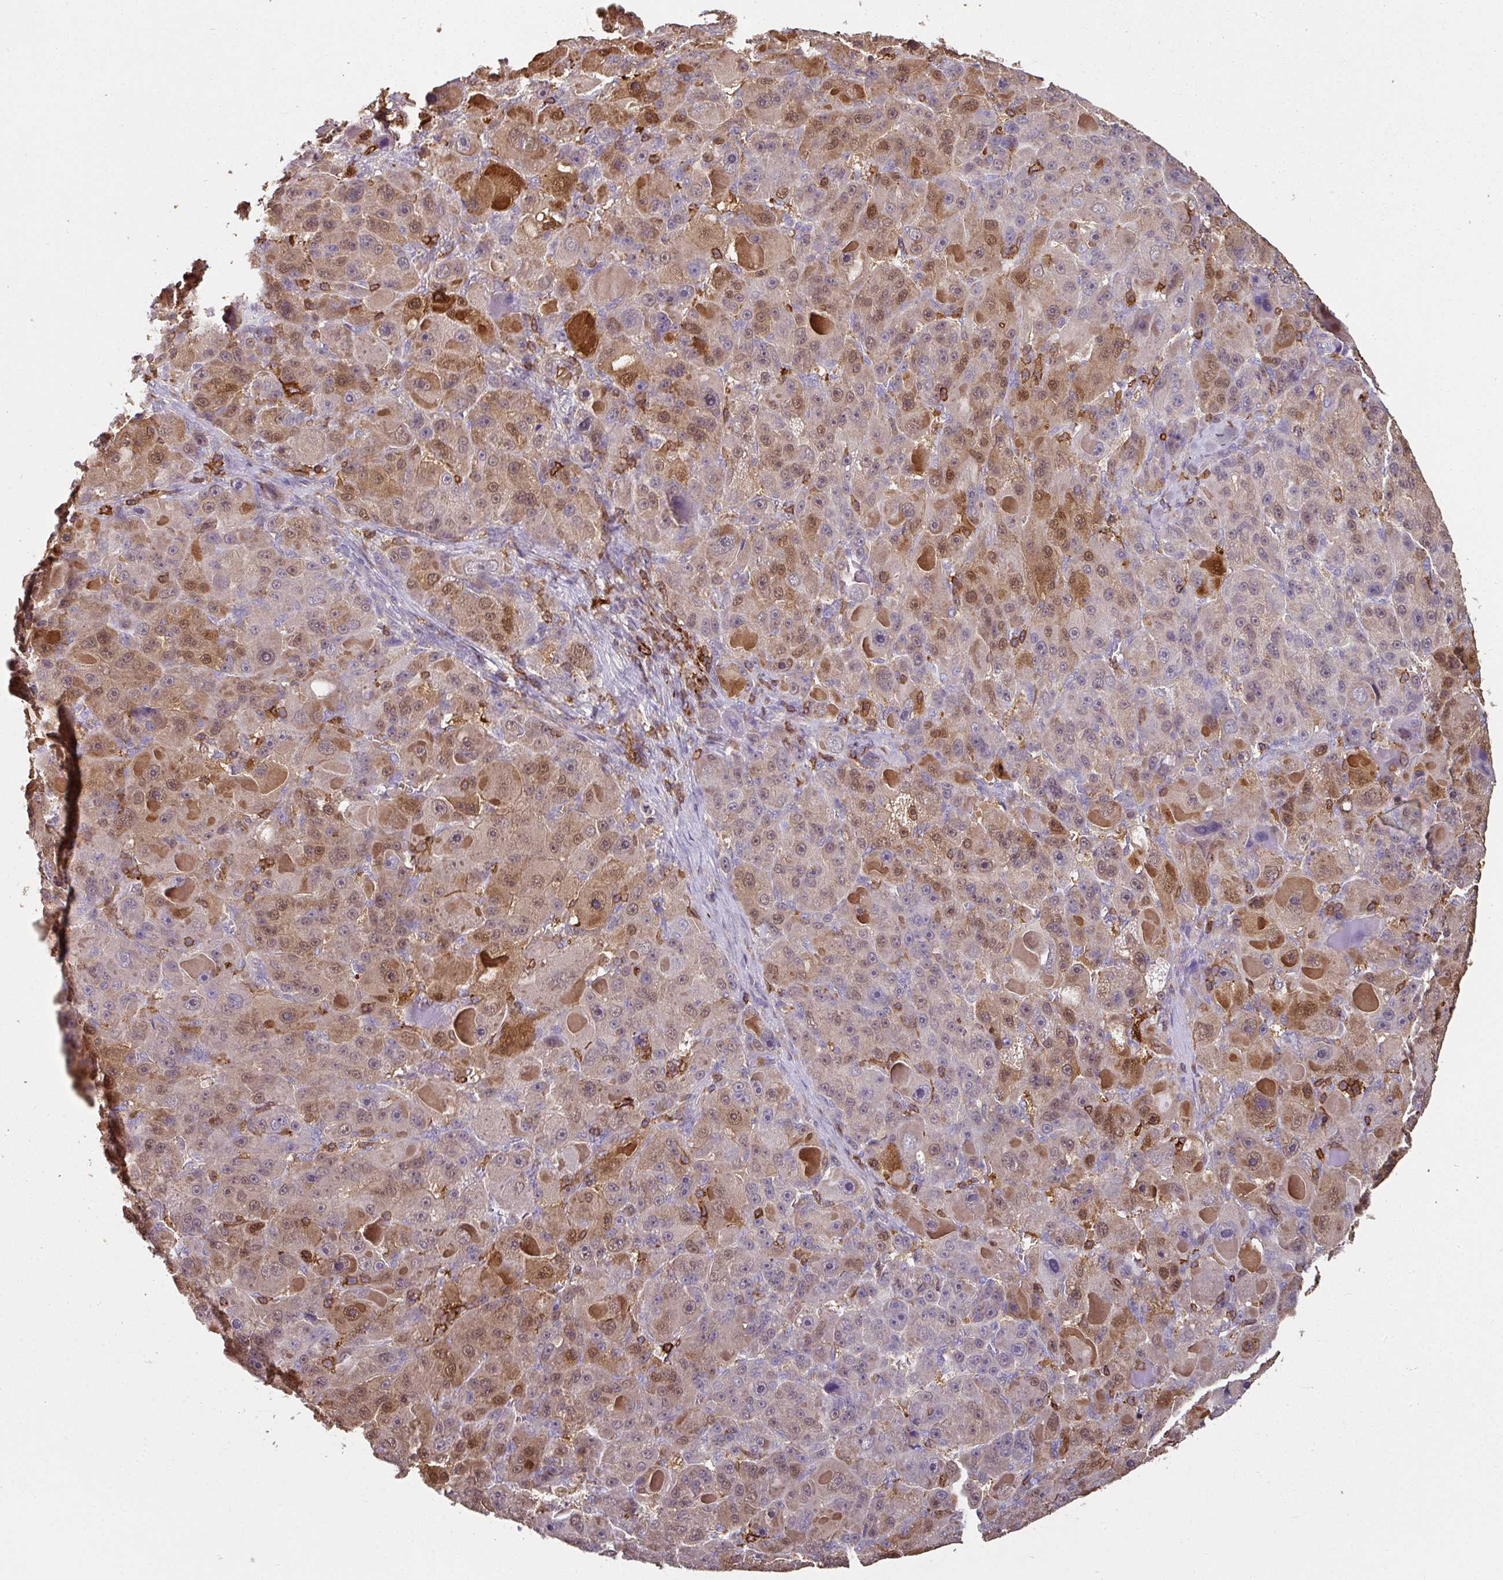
{"staining": {"intensity": "moderate", "quantity": "25%-75%", "location": "cytoplasmic/membranous,nuclear"}, "tissue": "liver cancer", "cell_type": "Tumor cells", "image_type": "cancer", "snomed": [{"axis": "morphology", "description": "Carcinoma, Hepatocellular, NOS"}, {"axis": "topography", "description": "Liver"}], "caption": "About 25%-75% of tumor cells in hepatocellular carcinoma (liver) show moderate cytoplasmic/membranous and nuclear protein staining as visualized by brown immunohistochemical staining.", "gene": "OLFML2B", "patient": {"sex": "male", "age": 76}}